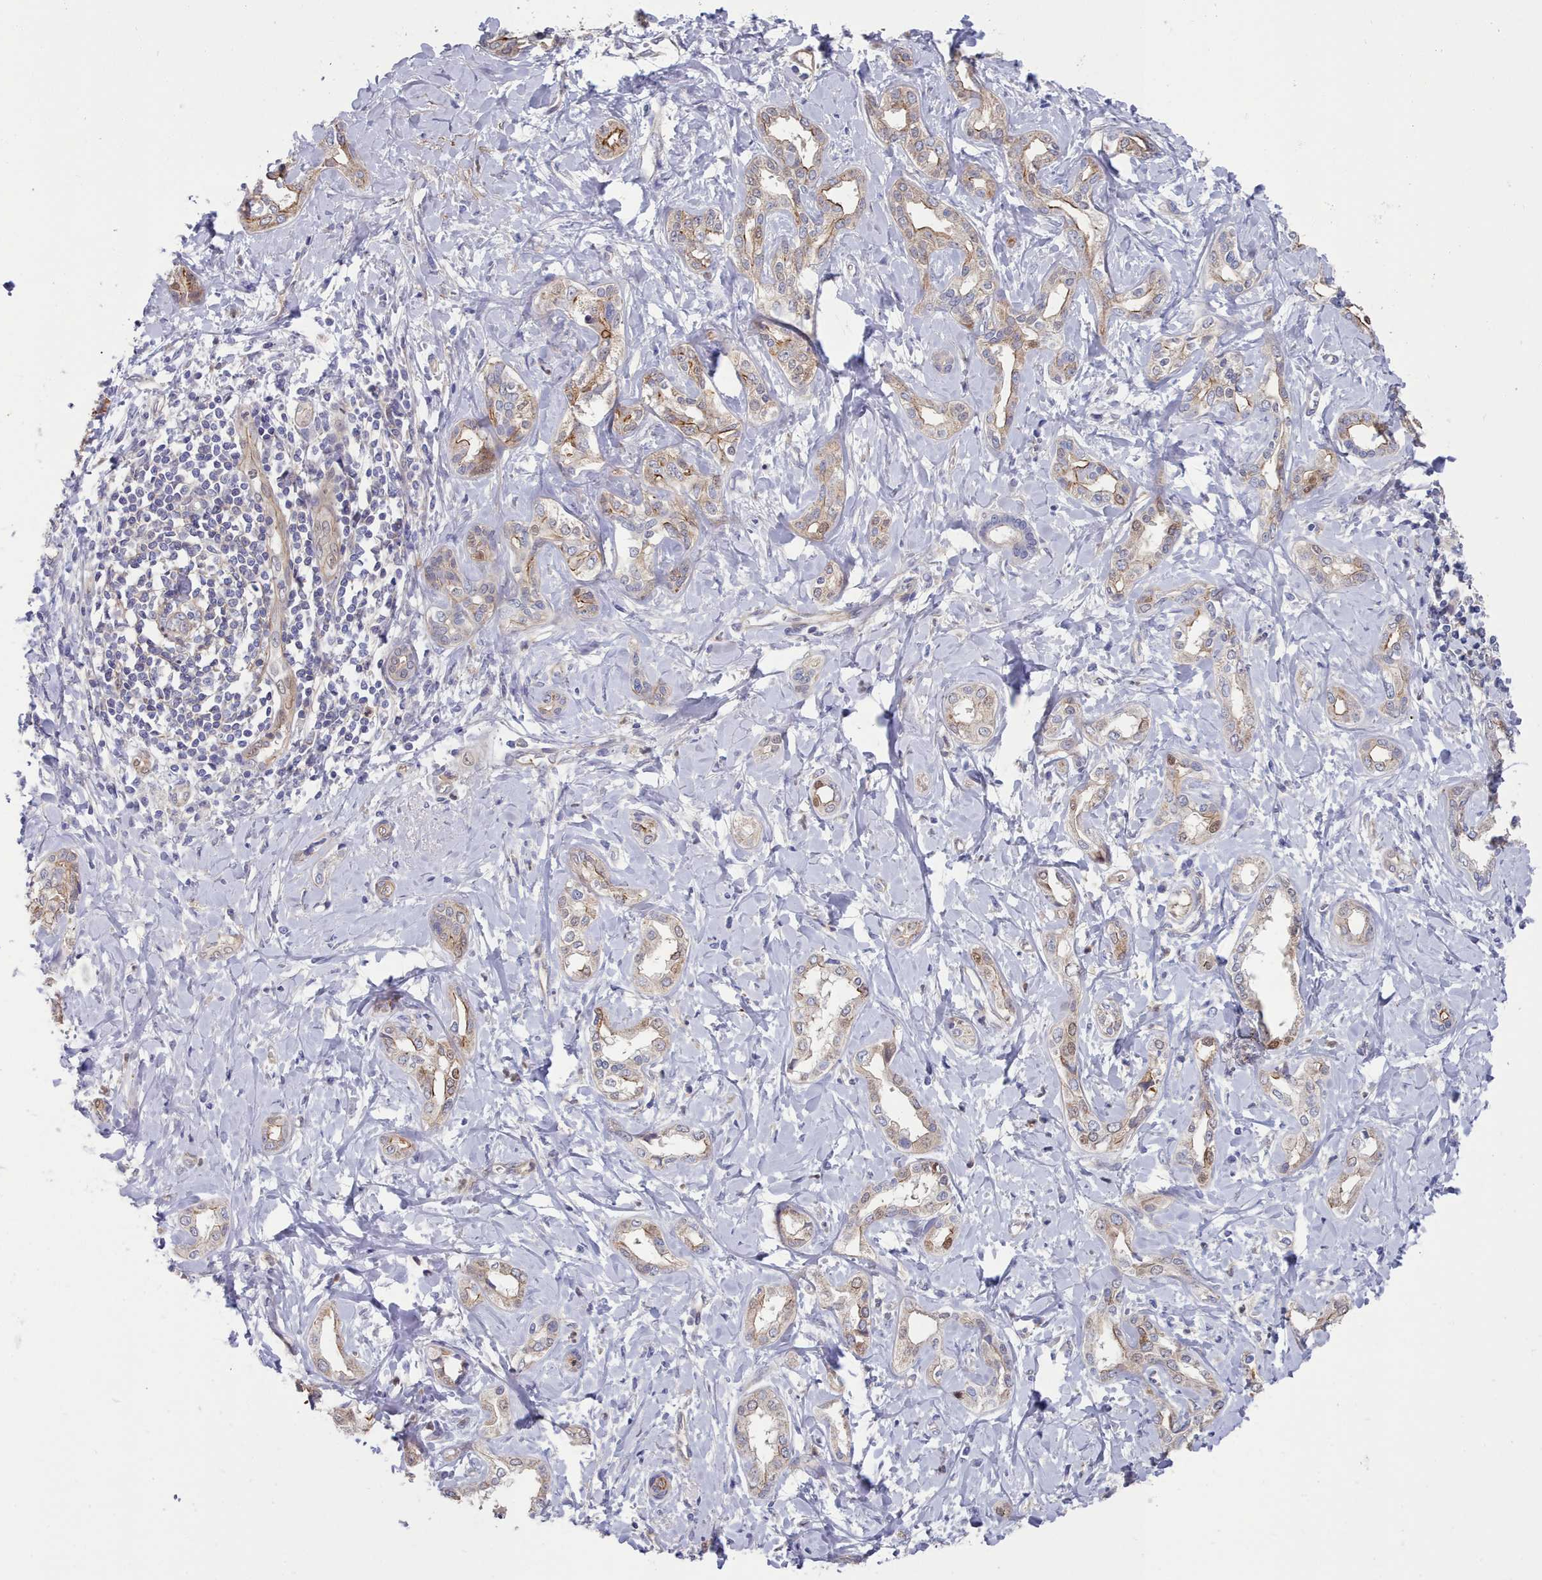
{"staining": {"intensity": "weak", "quantity": ">75%", "location": "cytoplasmic/membranous"}, "tissue": "liver cancer", "cell_type": "Tumor cells", "image_type": "cancer", "snomed": [{"axis": "morphology", "description": "Cholangiocarcinoma"}, {"axis": "topography", "description": "Liver"}], "caption": "This photomicrograph reveals immunohistochemistry (IHC) staining of human cholangiocarcinoma (liver), with low weak cytoplasmic/membranous positivity in approximately >75% of tumor cells.", "gene": "G6PC1", "patient": {"sex": "female", "age": 77}}